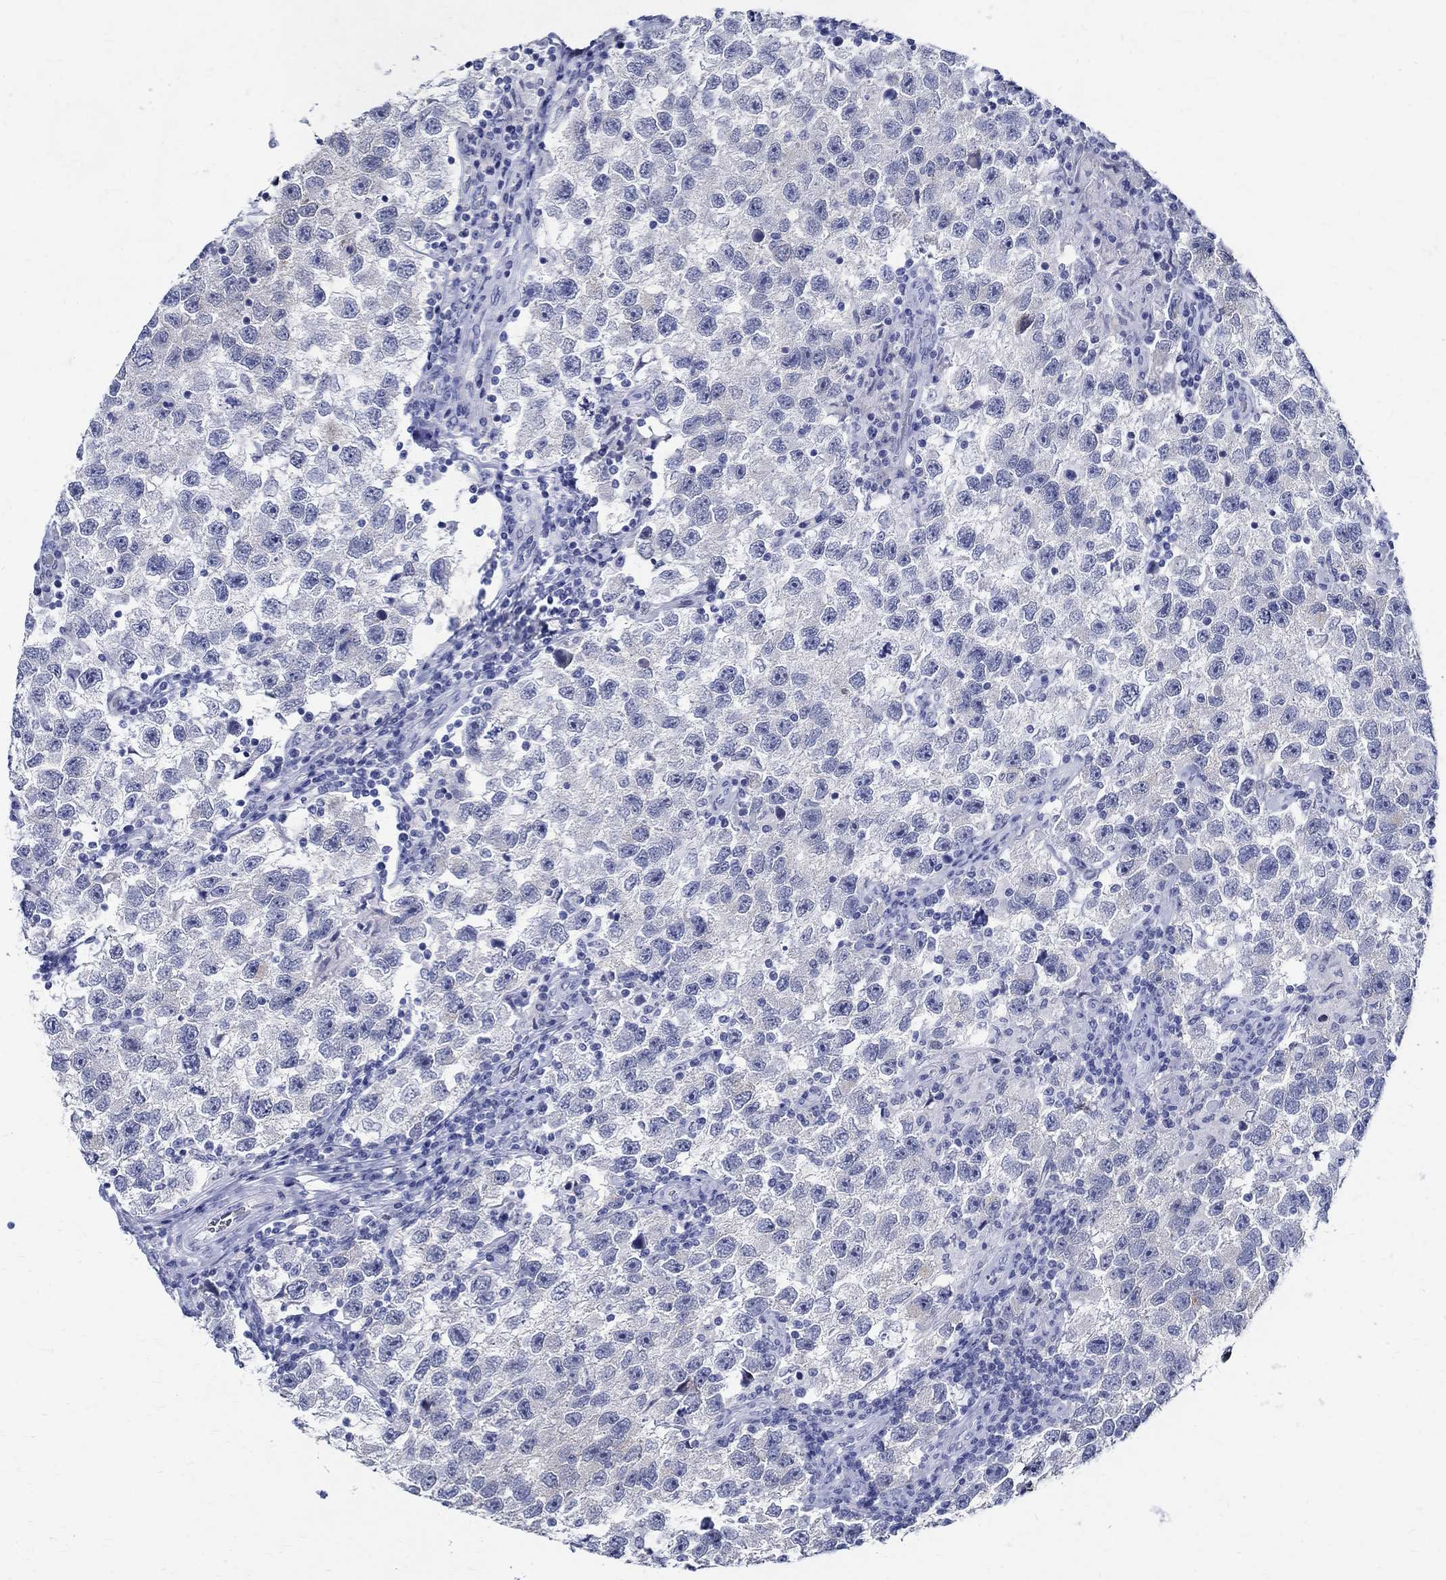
{"staining": {"intensity": "negative", "quantity": "none", "location": "none"}, "tissue": "testis cancer", "cell_type": "Tumor cells", "image_type": "cancer", "snomed": [{"axis": "morphology", "description": "Seminoma, NOS"}, {"axis": "topography", "description": "Testis"}], "caption": "The immunohistochemistry photomicrograph has no significant staining in tumor cells of seminoma (testis) tissue.", "gene": "BSPRY", "patient": {"sex": "male", "age": 26}}